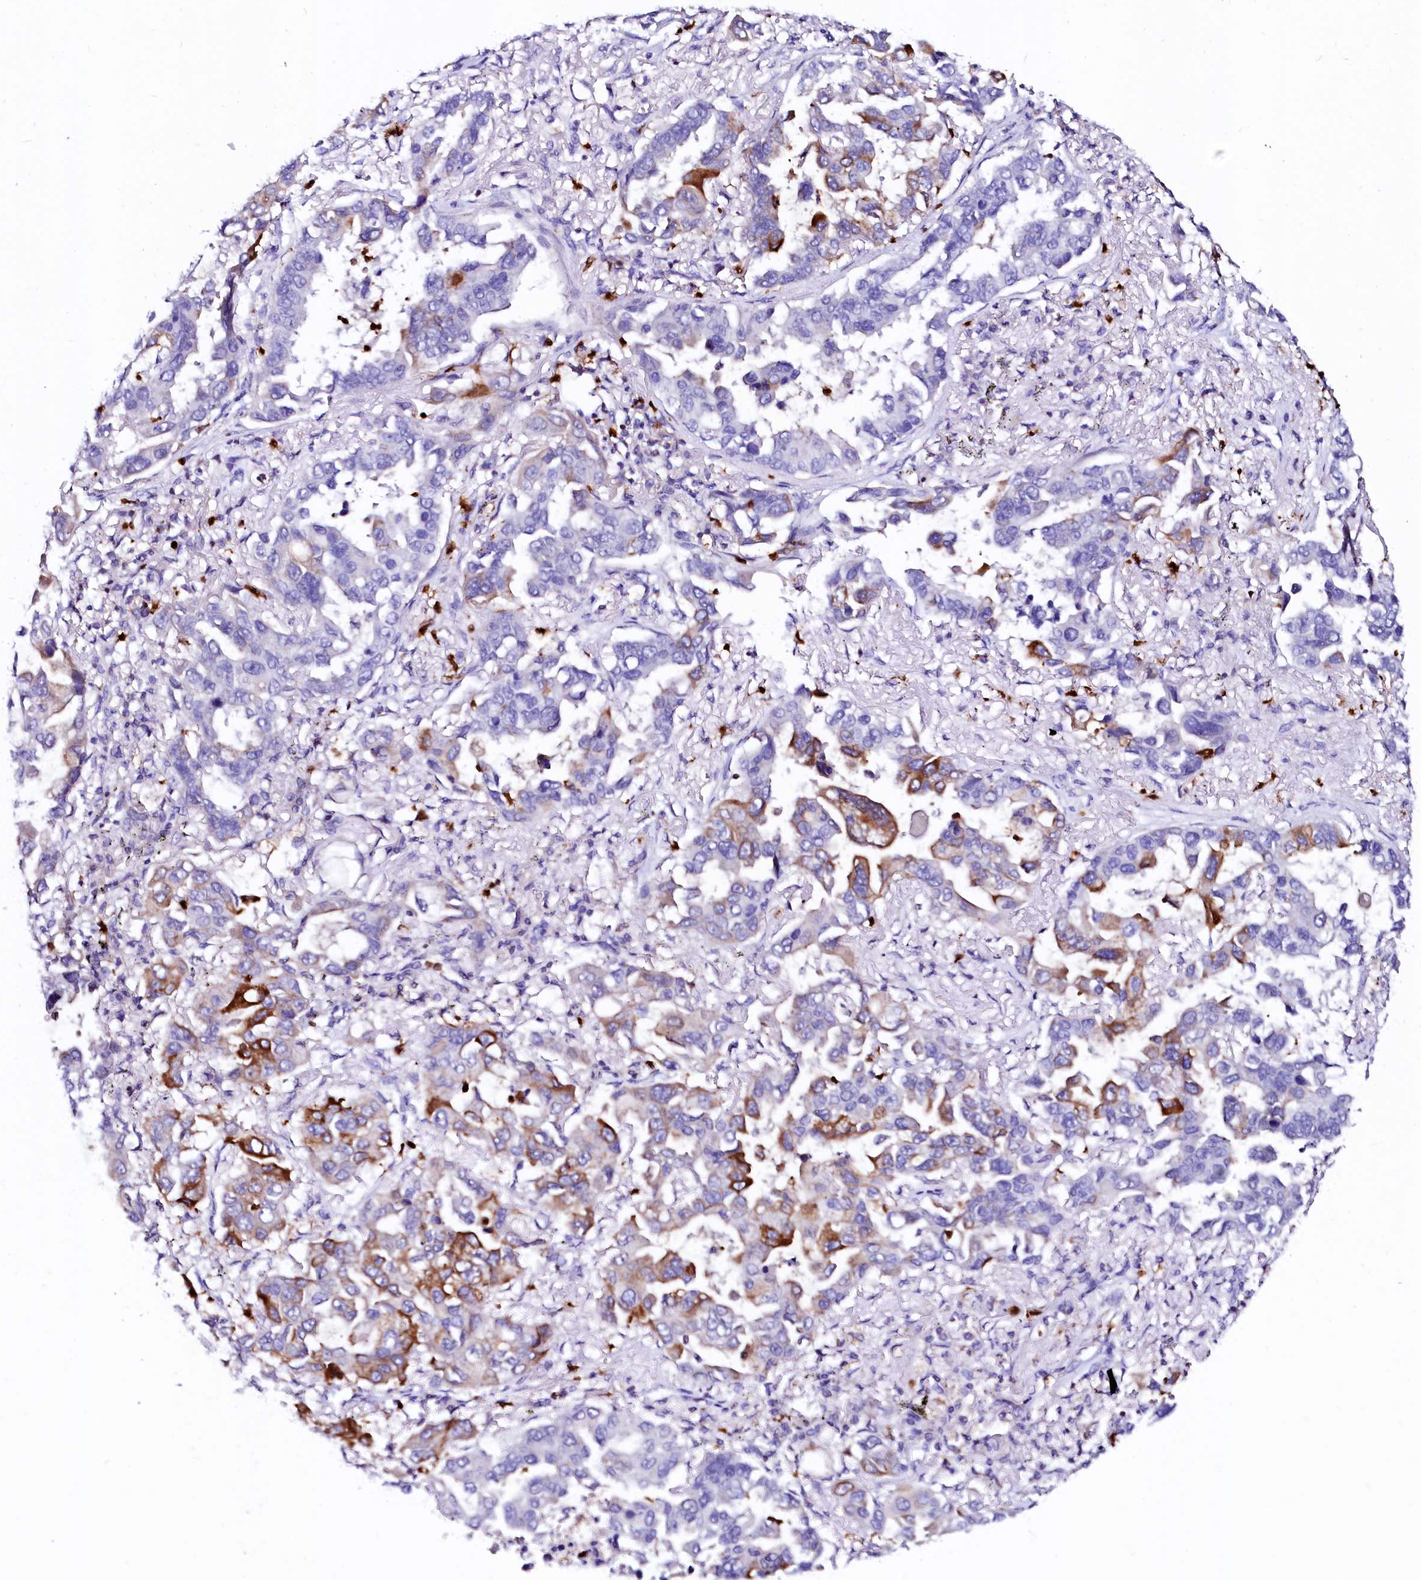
{"staining": {"intensity": "strong", "quantity": "<25%", "location": "cytoplasmic/membranous"}, "tissue": "lung cancer", "cell_type": "Tumor cells", "image_type": "cancer", "snomed": [{"axis": "morphology", "description": "Adenocarcinoma, NOS"}, {"axis": "topography", "description": "Lung"}], "caption": "Immunohistochemistry staining of lung cancer, which reveals medium levels of strong cytoplasmic/membranous expression in approximately <25% of tumor cells indicating strong cytoplasmic/membranous protein expression. The staining was performed using DAB (brown) for protein detection and nuclei were counterstained in hematoxylin (blue).", "gene": "RAB27A", "patient": {"sex": "male", "age": 64}}